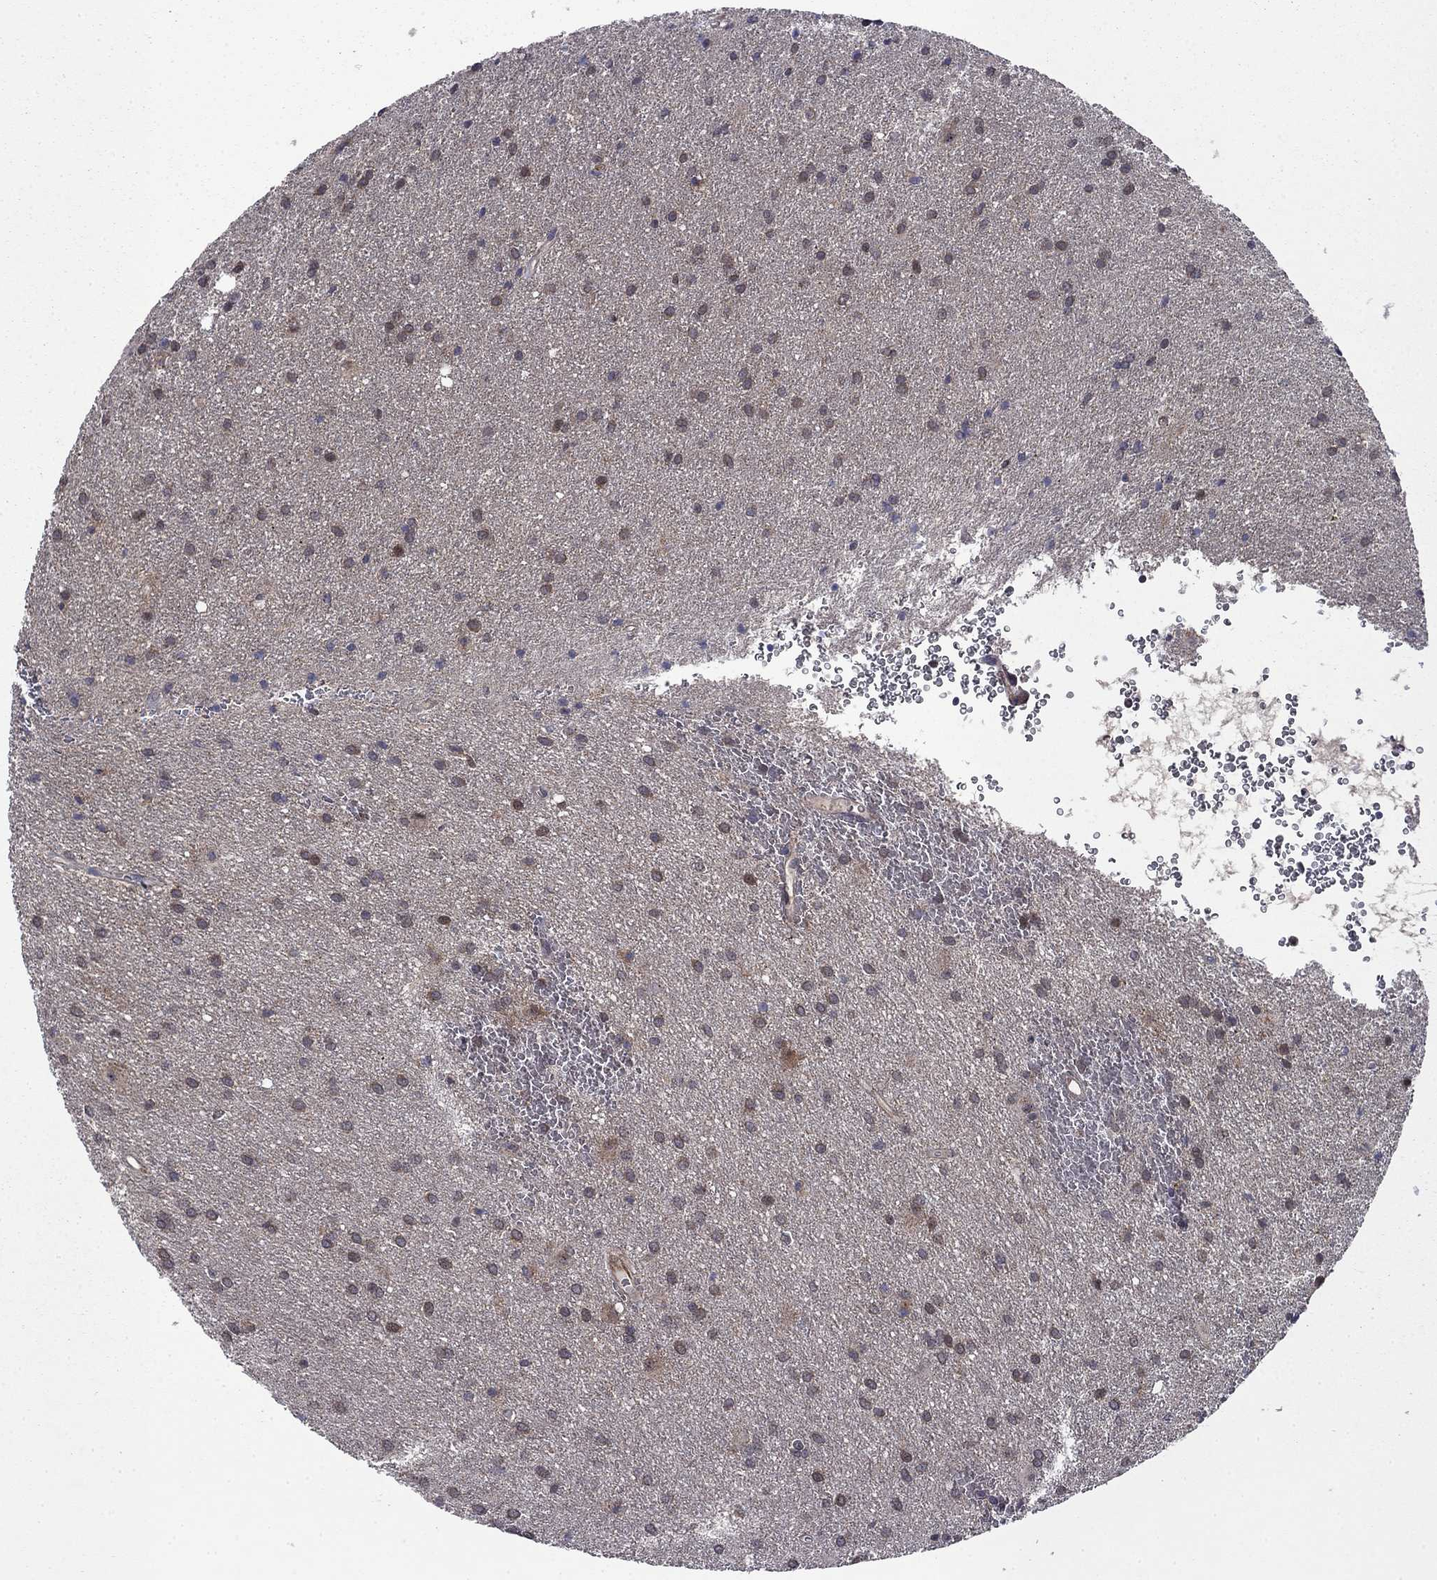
{"staining": {"intensity": "negative", "quantity": "none", "location": "none"}, "tissue": "glioma", "cell_type": "Tumor cells", "image_type": "cancer", "snomed": [{"axis": "morphology", "description": "Glioma, malignant, Low grade"}, {"axis": "topography", "description": "Brain"}], "caption": "Protein analysis of glioma displays no significant staining in tumor cells.", "gene": "TPMT", "patient": {"sex": "male", "age": 58}}